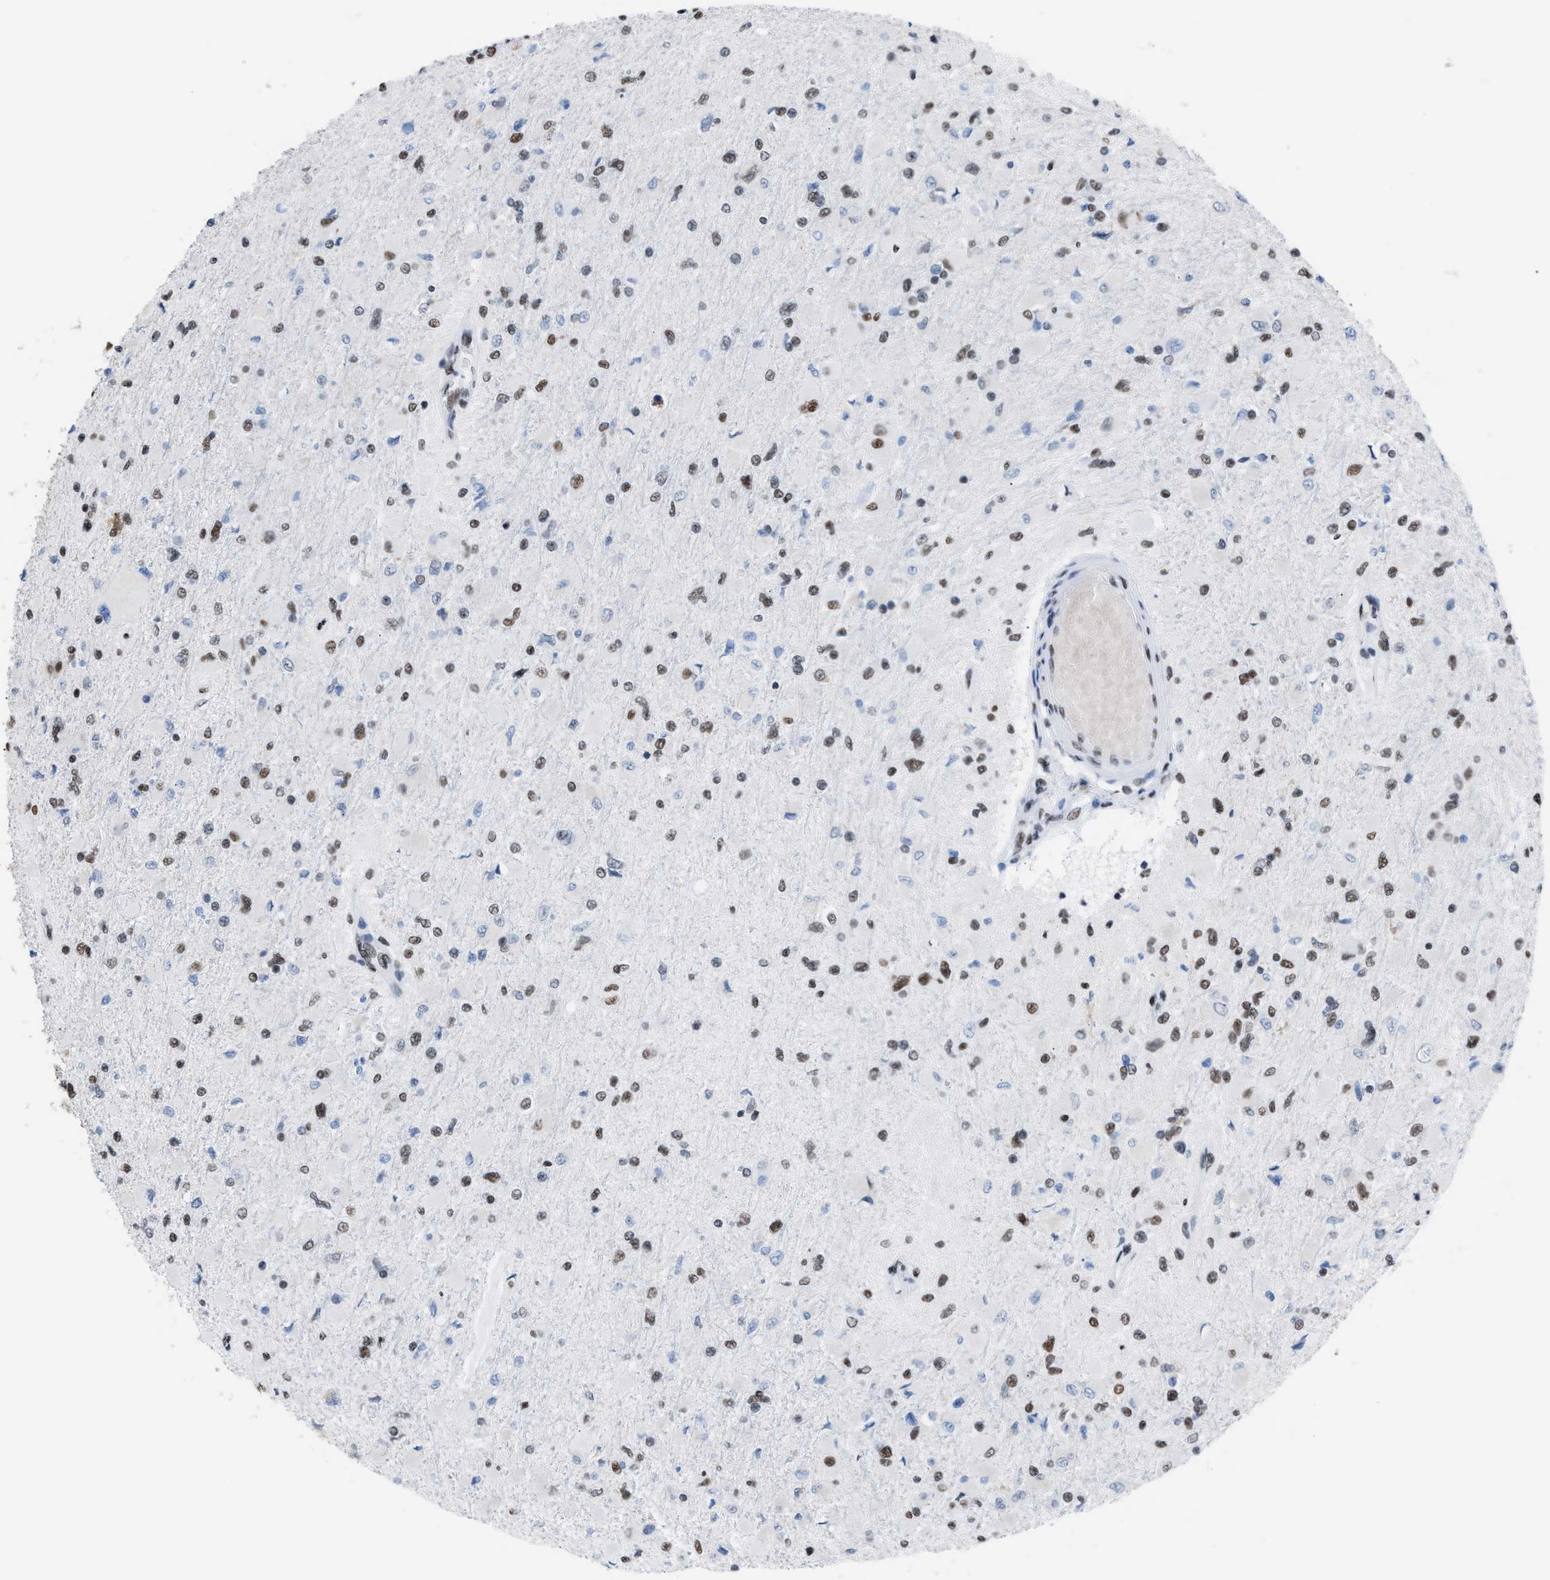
{"staining": {"intensity": "moderate", "quantity": ">75%", "location": "nuclear"}, "tissue": "glioma", "cell_type": "Tumor cells", "image_type": "cancer", "snomed": [{"axis": "morphology", "description": "Glioma, malignant, High grade"}, {"axis": "topography", "description": "Cerebral cortex"}], "caption": "Malignant high-grade glioma stained with a protein marker reveals moderate staining in tumor cells.", "gene": "CCAR2", "patient": {"sex": "female", "age": 36}}